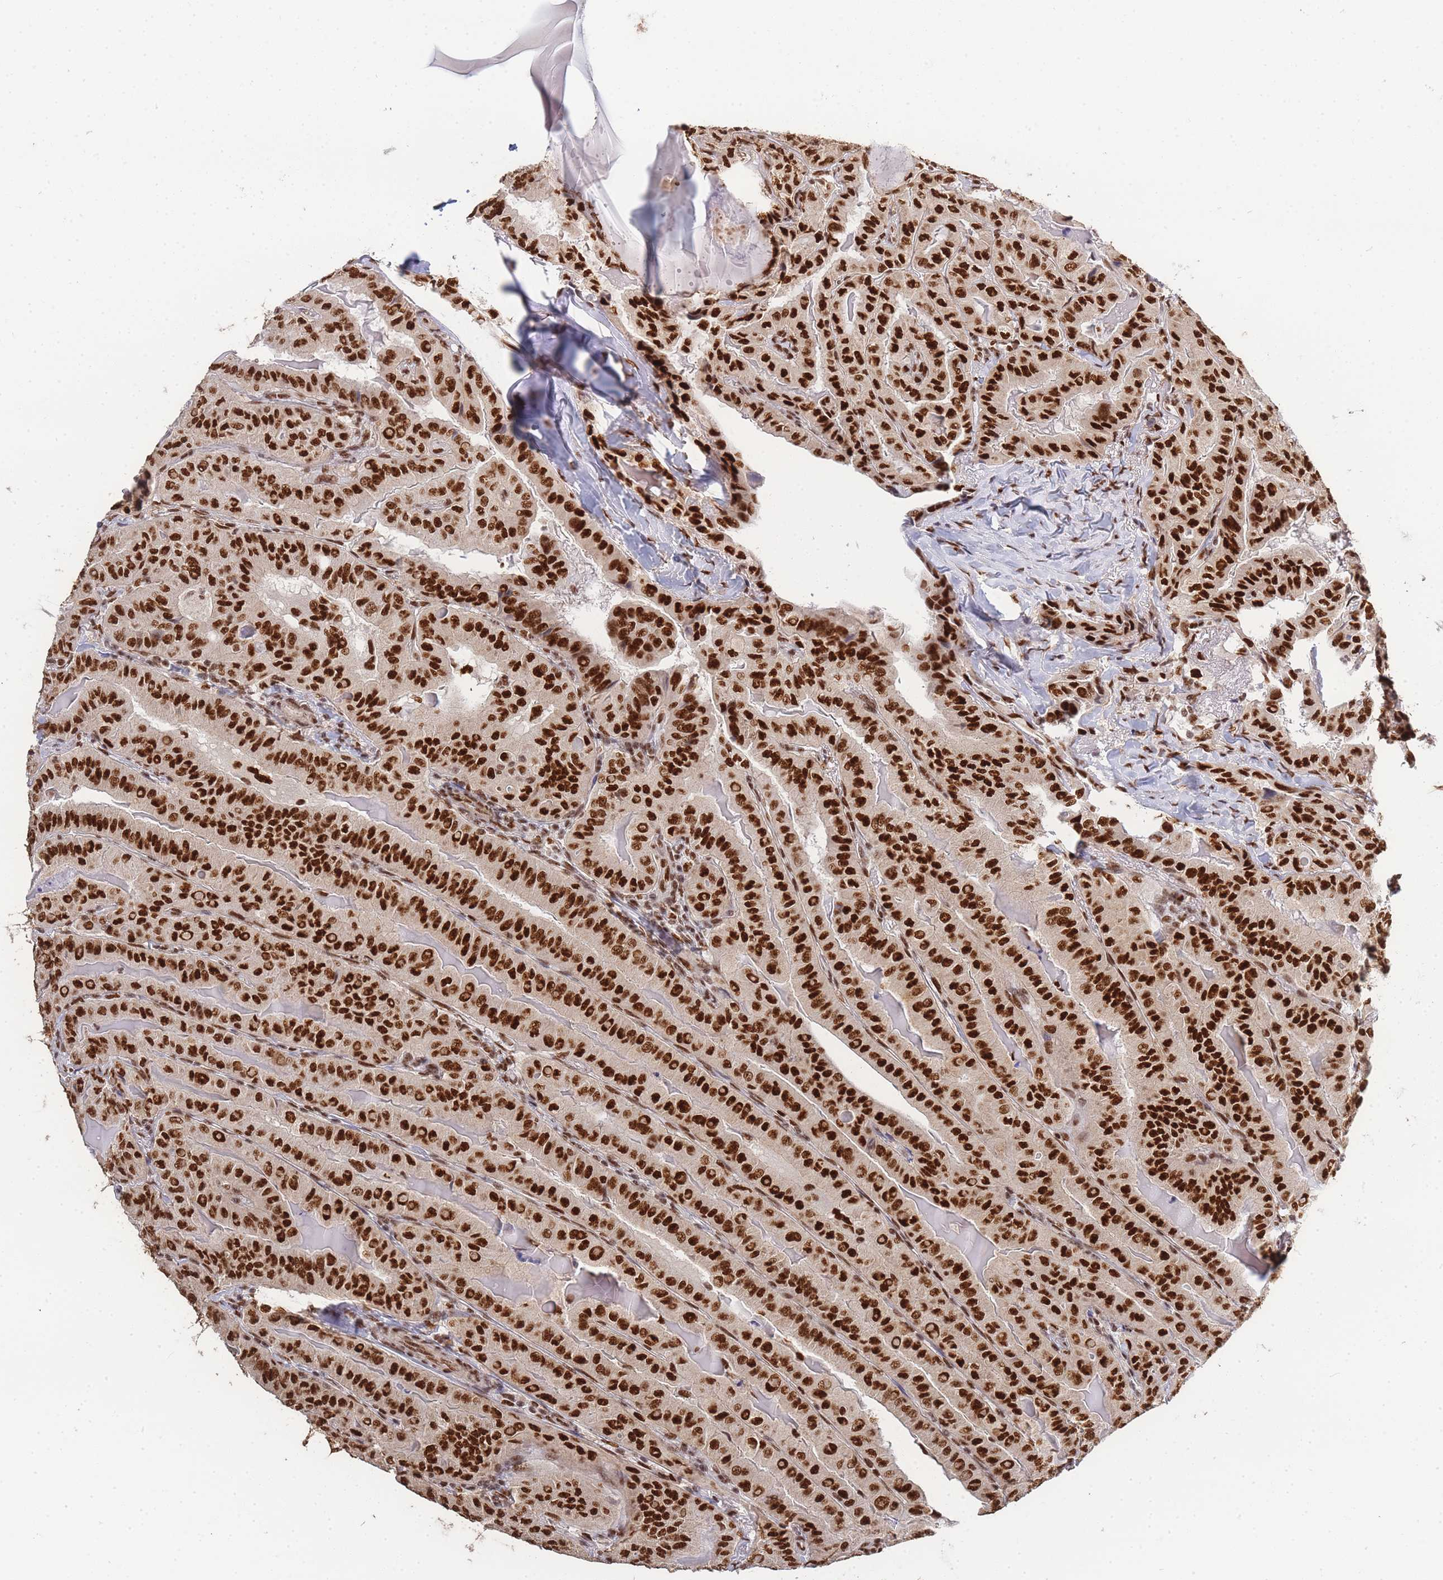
{"staining": {"intensity": "strong", "quantity": ">75%", "location": "nuclear"}, "tissue": "thyroid cancer", "cell_type": "Tumor cells", "image_type": "cancer", "snomed": [{"axis": "morphology", "description": "Papillary adenocarcinoma, NOS"}, {"axis": "topography", "description": "Thyroid gland"}], "caption": "Thyroid papillary adenocarcinoma stained with immunohistochemistry demonstrates strong nuclear expression in approximately >75% of tumor cells.", "gene": "PRKDC", "patient": {"sex": "female", "age": 68}}